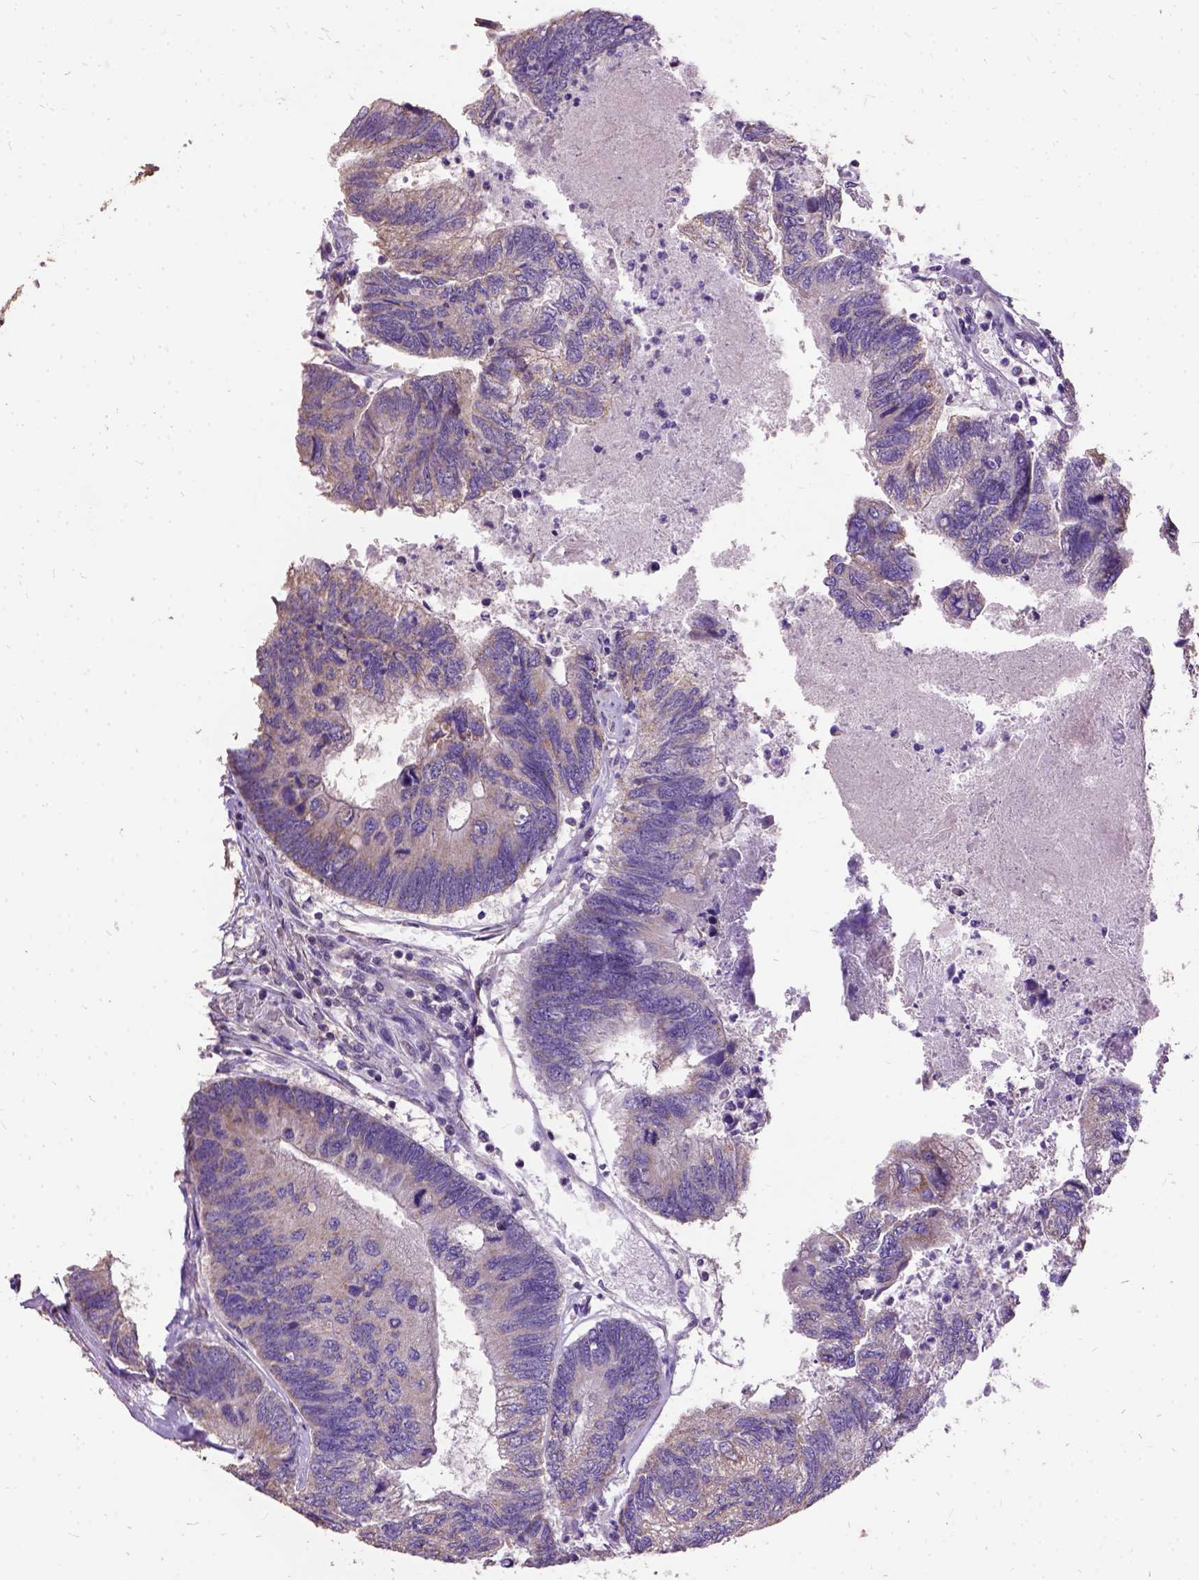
{"staining": {"intensity": "moderate", "quantity": "<25%", "location": "cytoplasmic/membranous"}, "tissue": "colorectal cancer", "cell_type": "Tumor cells", "image_type": "cancer", "snomed": [{"axis": "morphology", "description": "Adenocarcinoma, NOS"}, {"axis": "topography", "description": "Colon"}], "caption": "Adenocarcinoma (colorectal) stained for a protein exhibits moderate cytoplasmic/membranous positivity in tumor cells.", "gene": "DQX1", "patient": {"sex": "female", "age": 67}}